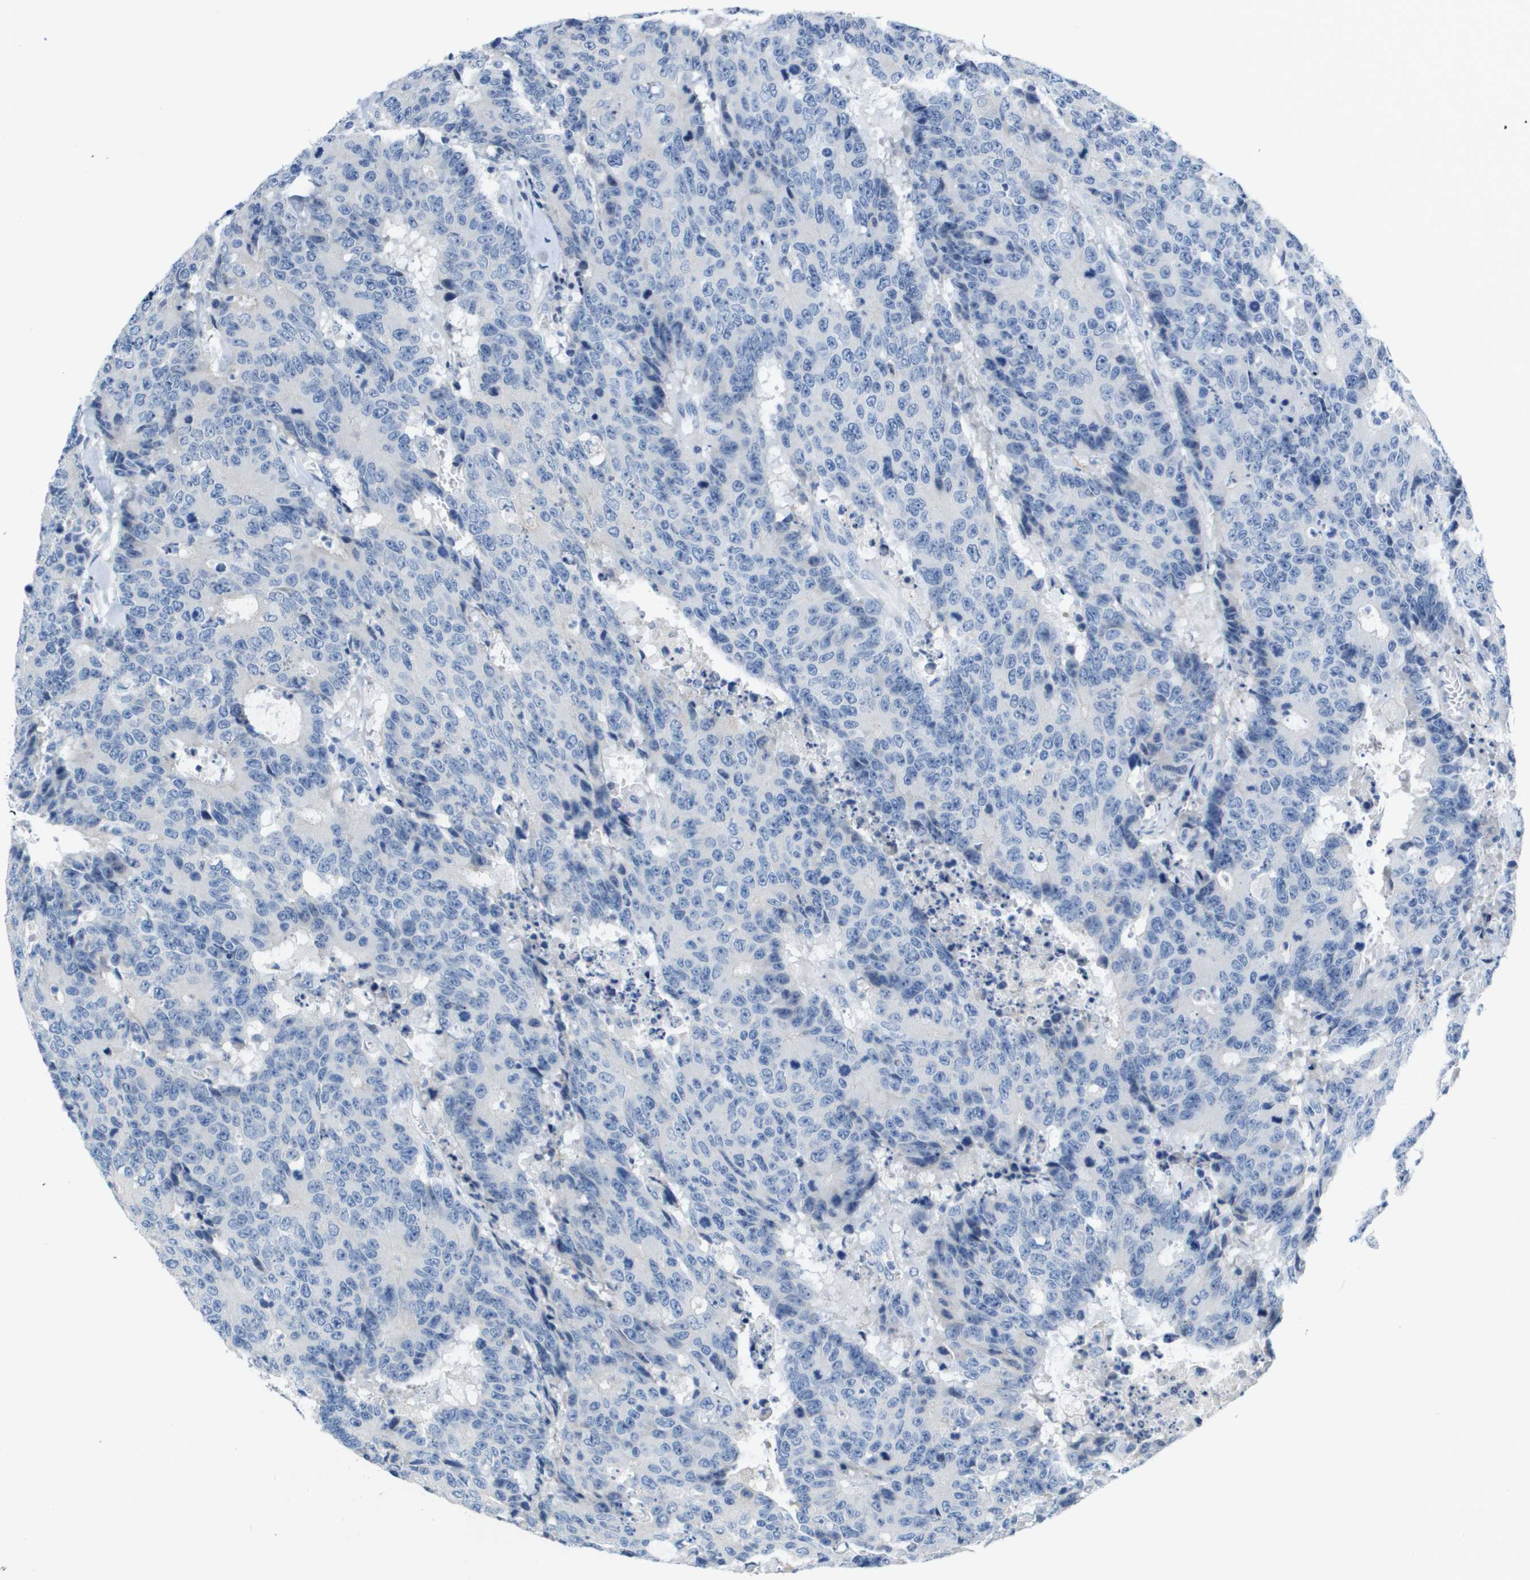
{"staining": {"intensity": "negative", "quantity": "none", "location": "none"}, "tissue": "colorectal cancer", "cell_type": "Tumor cells", "image_type": "cancer", "snomed": [{"axis": "morphology", "description": "Adenocarcinoma, NOS"}, {"axis": "topography", "description": "Colon"}], "caption": "Adenocarcinoma (colorectal) was stained to show a protein in brown. There is no significant positivity in tumor cells.", "gene": "NCS1", "patient": {"sex": "female", "age": 86}}